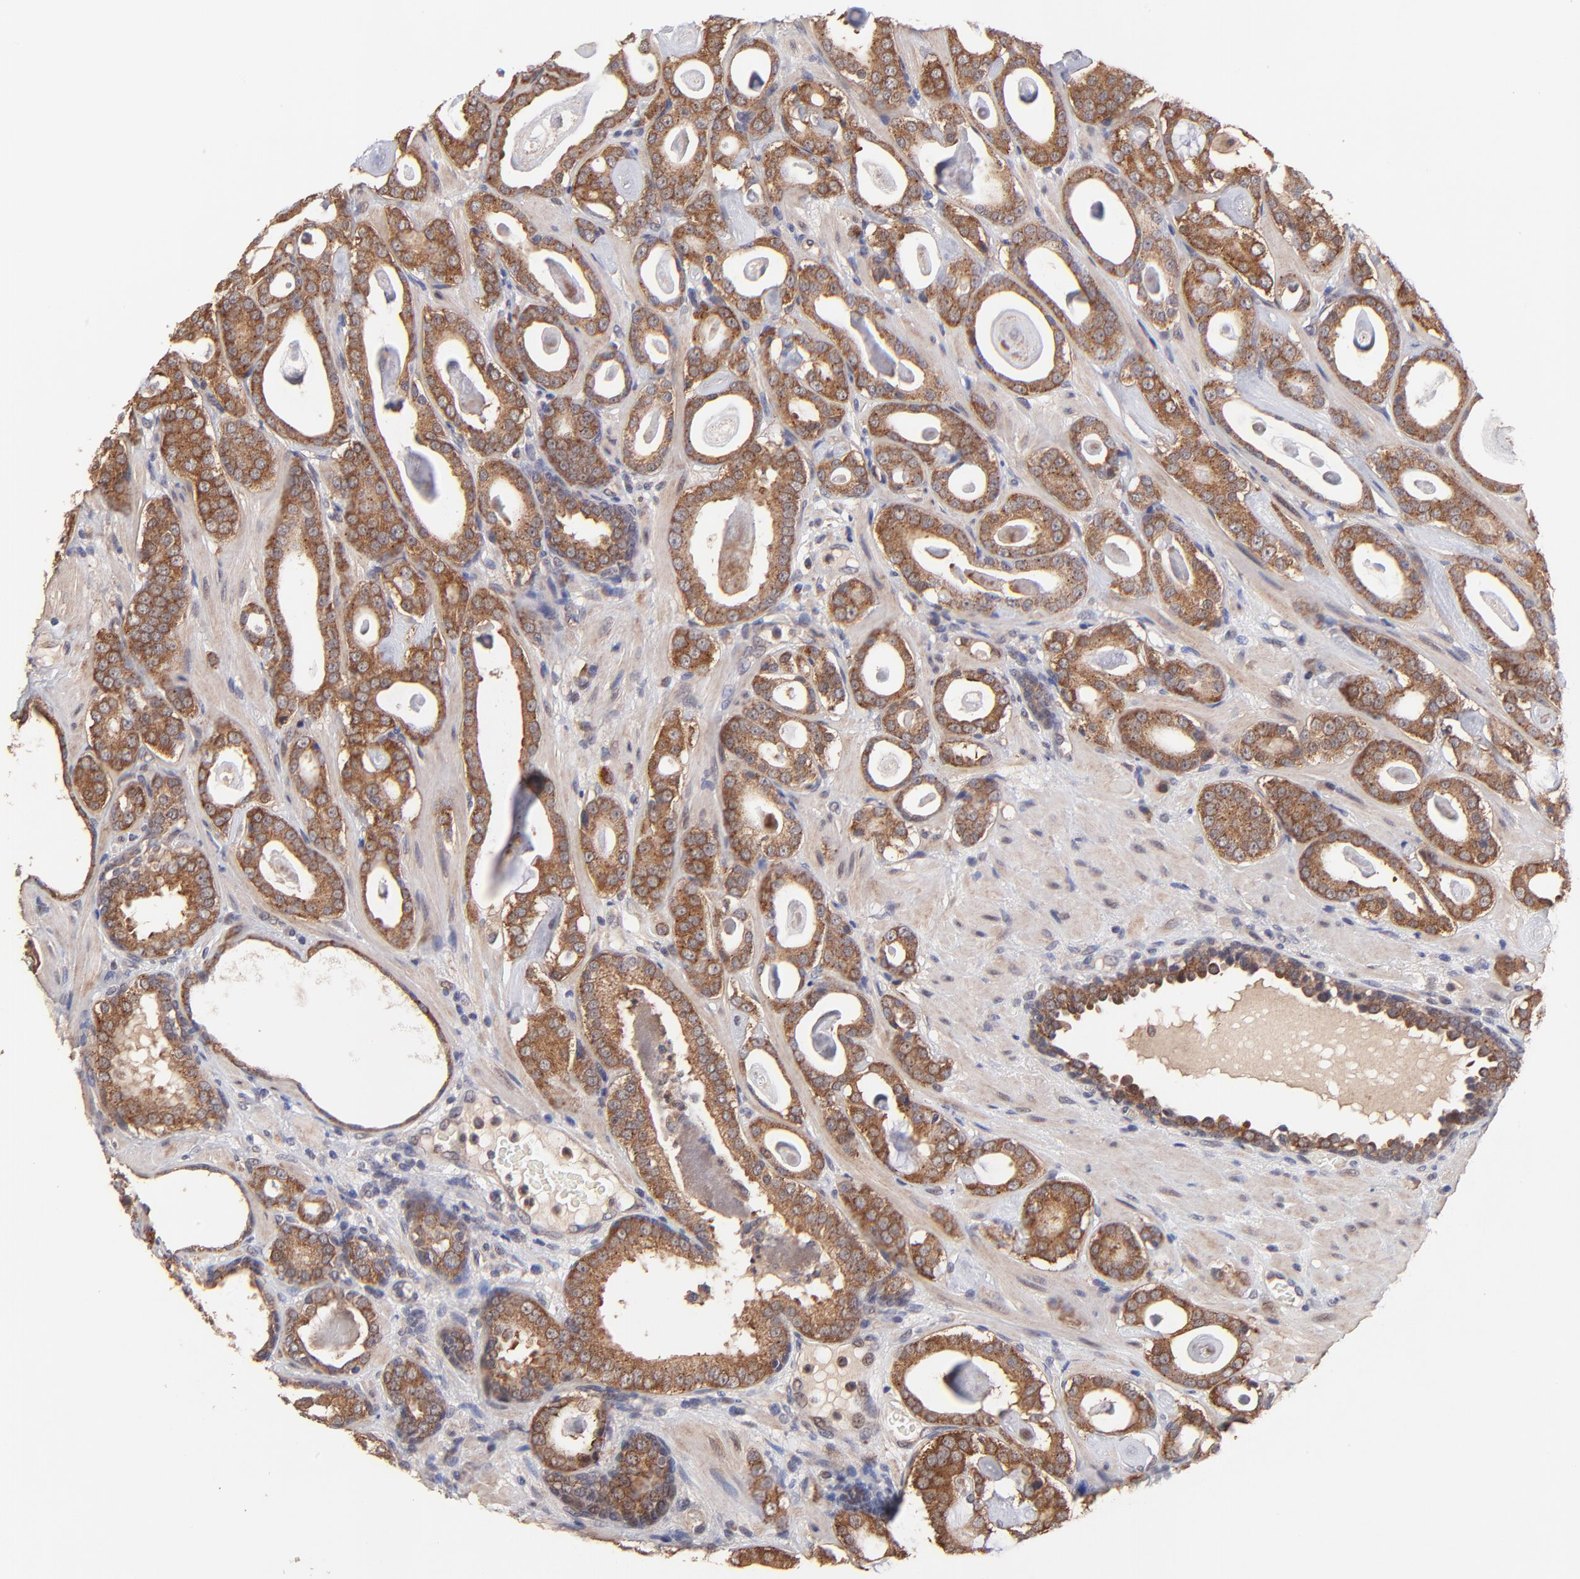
{"staining": {"intensity": "strong", "quantity": ">75%", "location": "cytoplasmic/membranous"}, "tissue": "prostate cancer", "cell_type": "Tumor cells", "image_type": "cancer", "snomed": [{"axis": "morphology", "description": "Adenocarcinoma, Low grade"}, {"axis": "topography", "description": "Prostate"}], "caption": "Immunohistochemical staining of human prostate low-grade adenocarcinoma demonstrates strong cytoplasmic/membranous protein staining in approximately >75% of tumor cells. The protein of interest is stained brown, and the nuclei are stained in blue (DAB IHC with brightfield microscopy, high magnification).", "gene": "BAIAP2L2", "patient": {"sex": "male", "age": 57}}